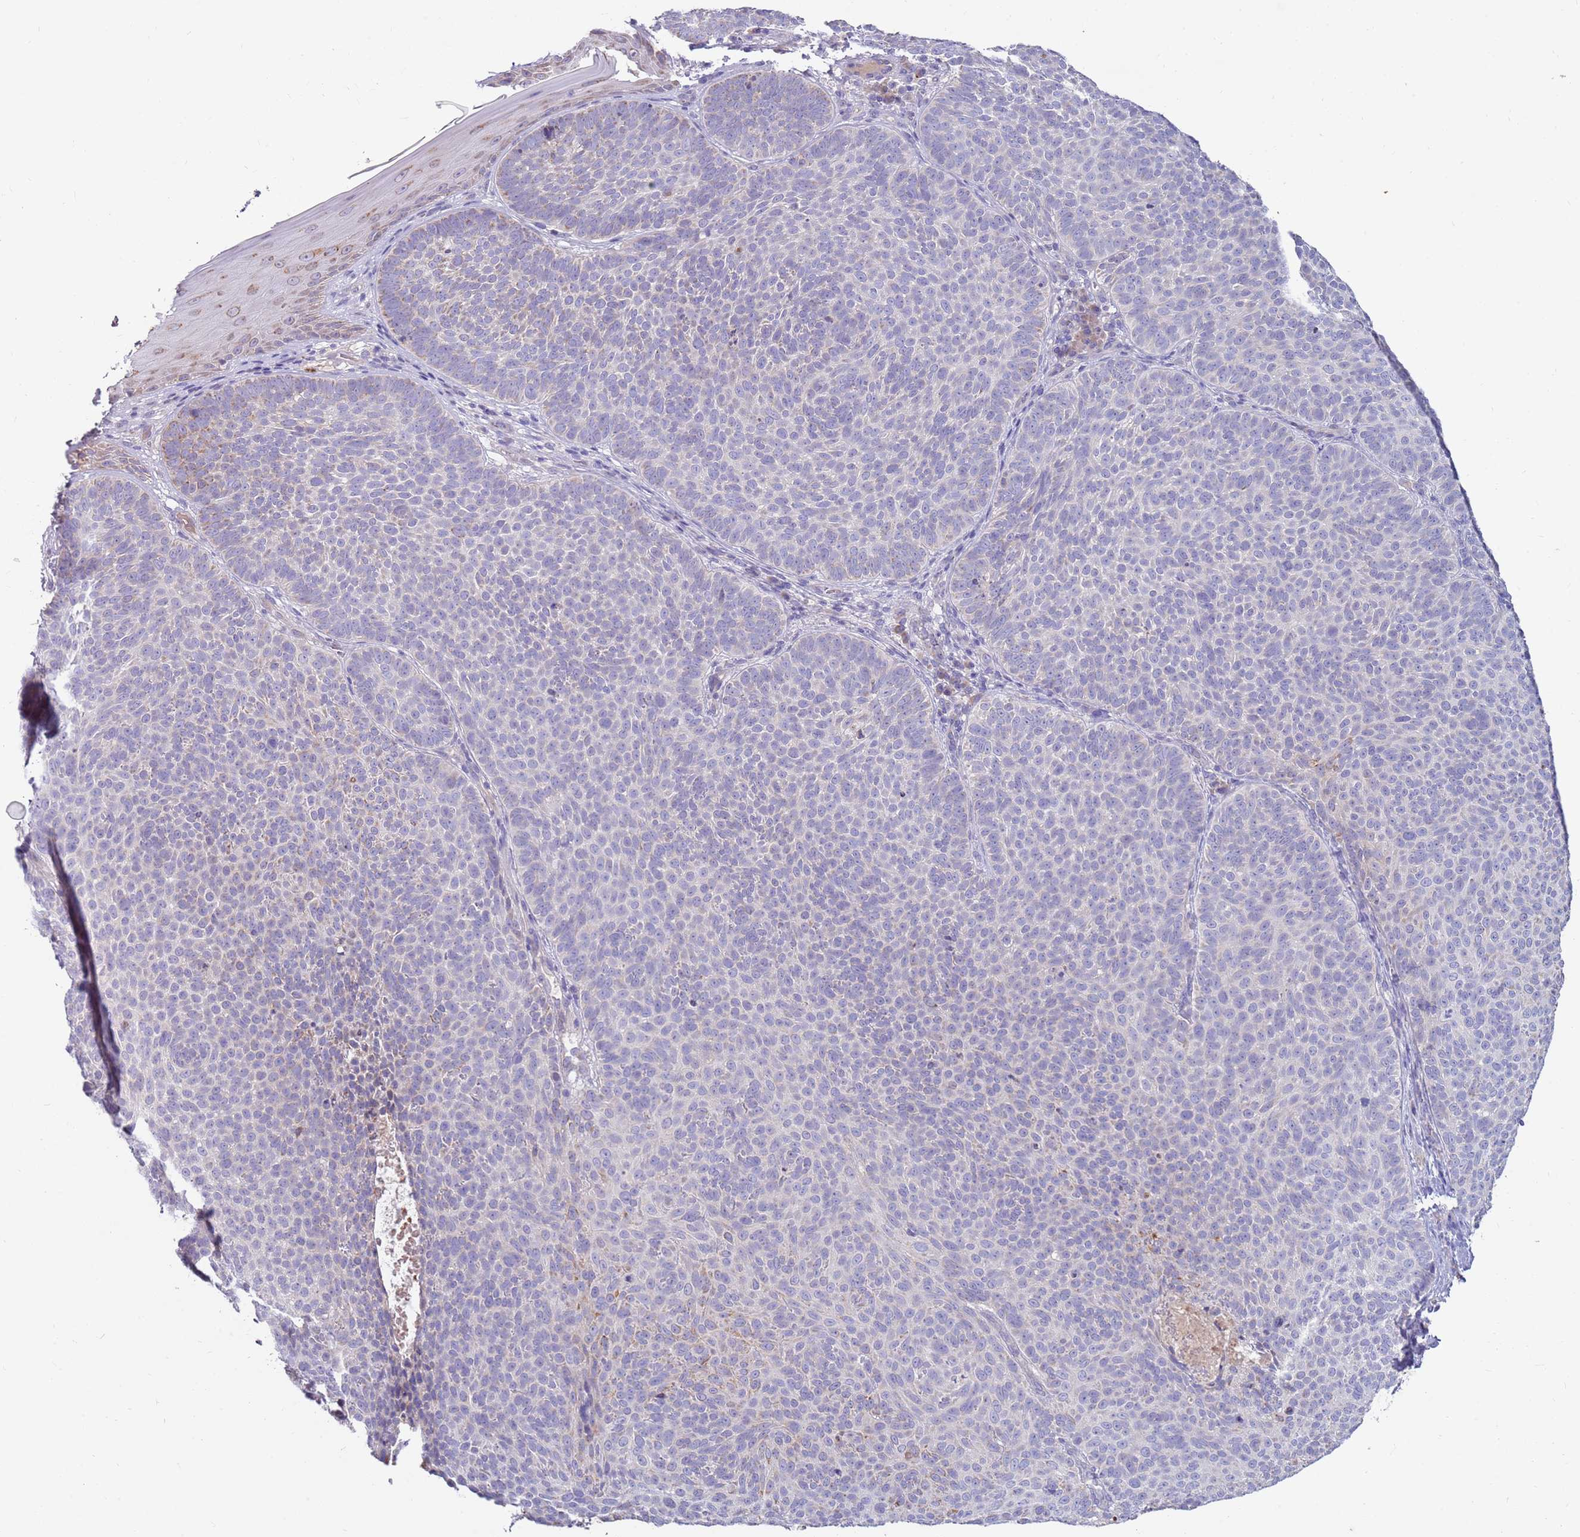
{"staining": {"intensity": "negative", "quantity": "none", "location": "none"}, "tissue": "skin cancer", "cell_type": "Tumor cells", "image_type": "cancer", "snomed": [{"axis": "morphology", "description": "Basal cell carcinoma"}, {"axis": "topography", "description": "Skin"}], "caption": "IHC image of human skin basal cell carcinoma stained for a protein (brown), which exhibits no expression in tumor cells.", "gene": "SLC44A4", "patient": {"sex": "male", "age": 85}}